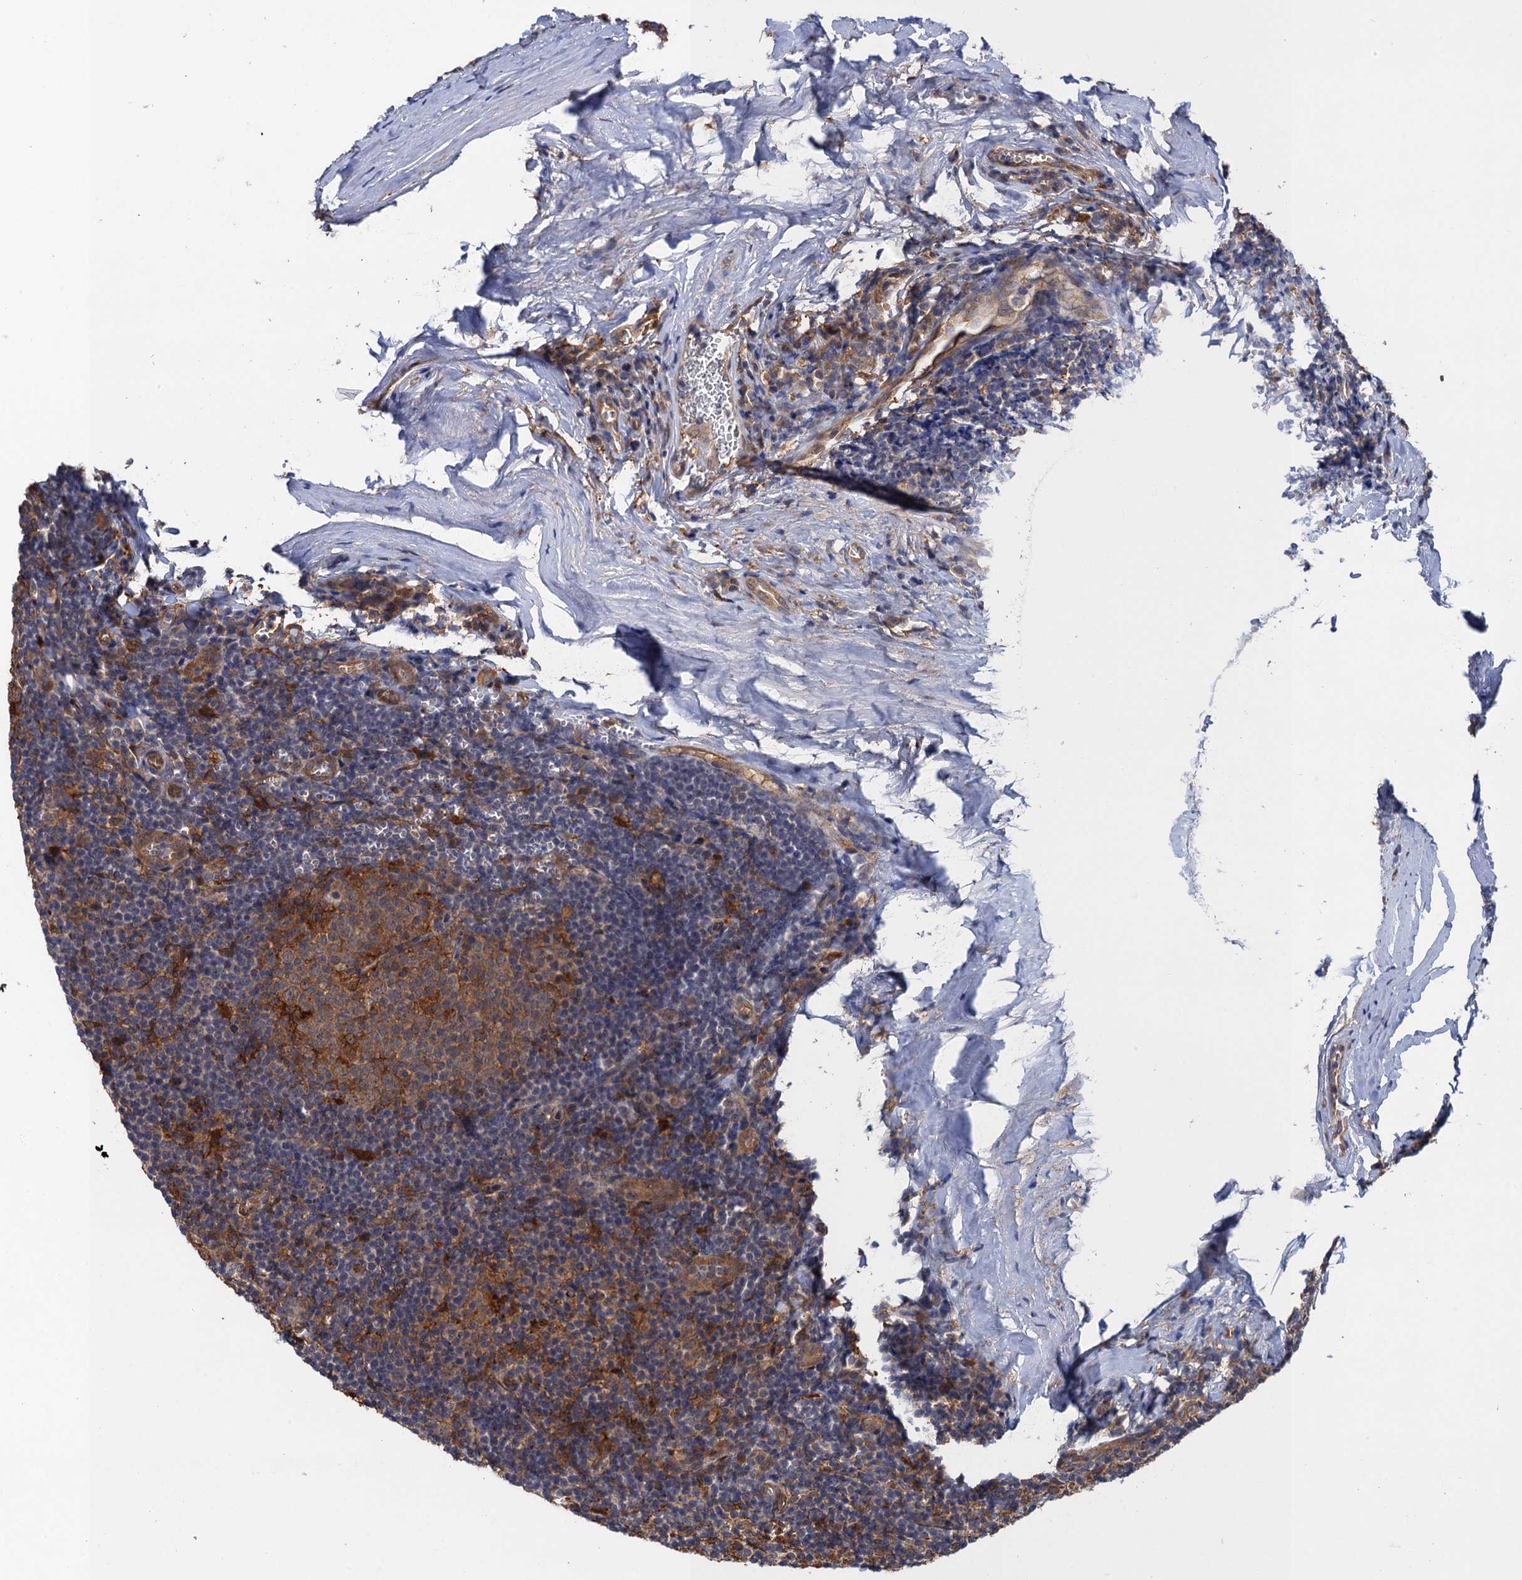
{"staining": {"intensity": "moderate", "quantity": ">75%", "location": "cytoplasmic/membranous"}, "tissue": "tonsil", "cell_type": "Germinal center cells", "image_type": "normal", "snomed": [{"axis": "morphology", "description": "Normal tissue, NOS"}, {"axis": "topography", "description": "Tonsil"}], "caption": "Normal tonsil was stained to show a protein in brown. There is medium levels of moderate cytoplasmic/membranous expression in about >75% of germinal center cells.", "gene": "NEK8", "patient": {"sex": "male", "age": 27}}